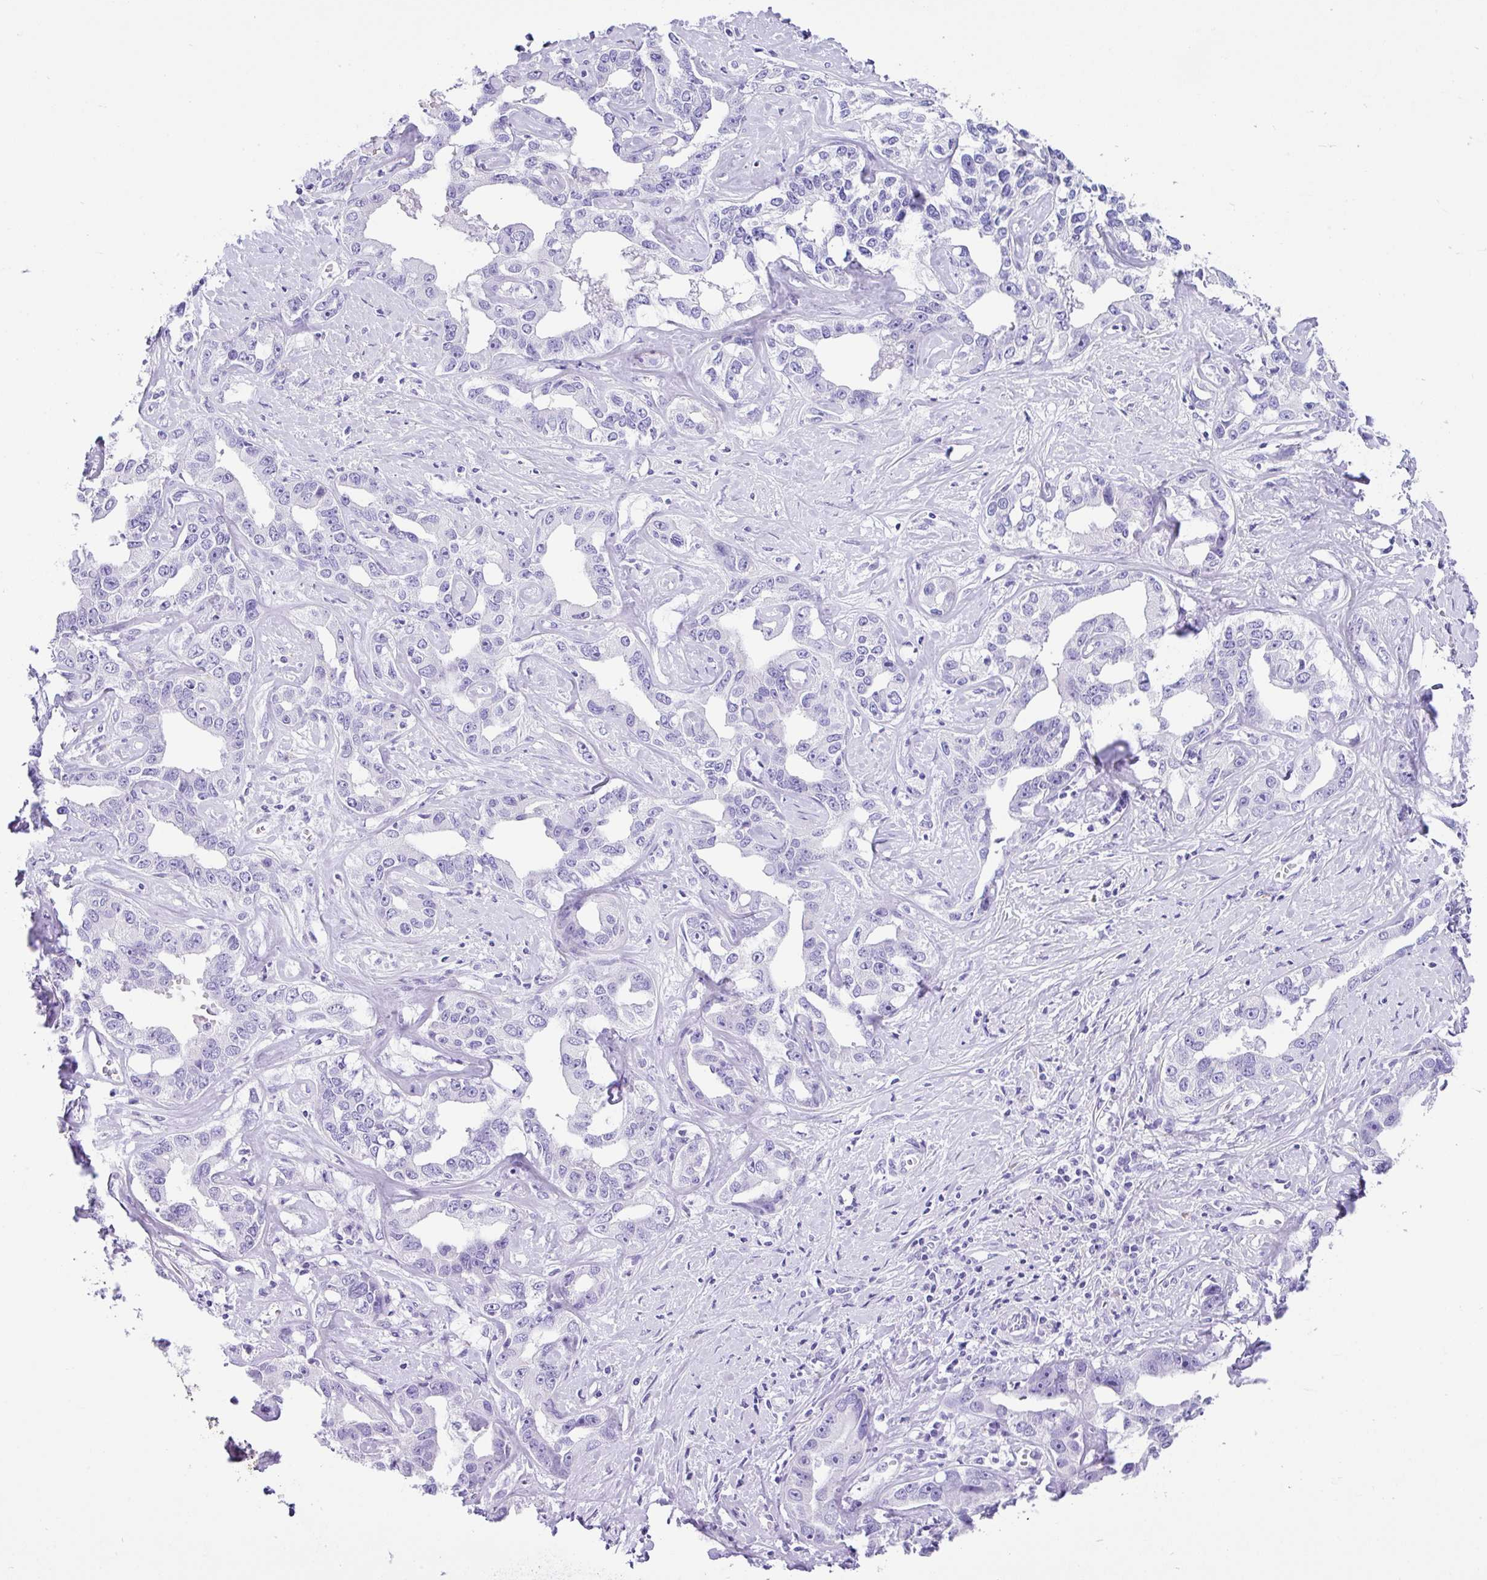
{"staining": {"intensity": "negative", "quantity": "none", "location": "none"}, "tissue": "liver cancer", "cell_type": "Tumor cells", "image_type": "cancer", "snomed": [{"axis": "morphology", "description": "Cholangiocarcinoma"}, {"axis": "topography", "description": "Liver"}], "caption": "IHC histopathology image of liver cancer stained for a protein (brown), which reveals no positivity in tumor cells.", "gene": "ZG16", "patient": {"sex": "male", "age": 59}}